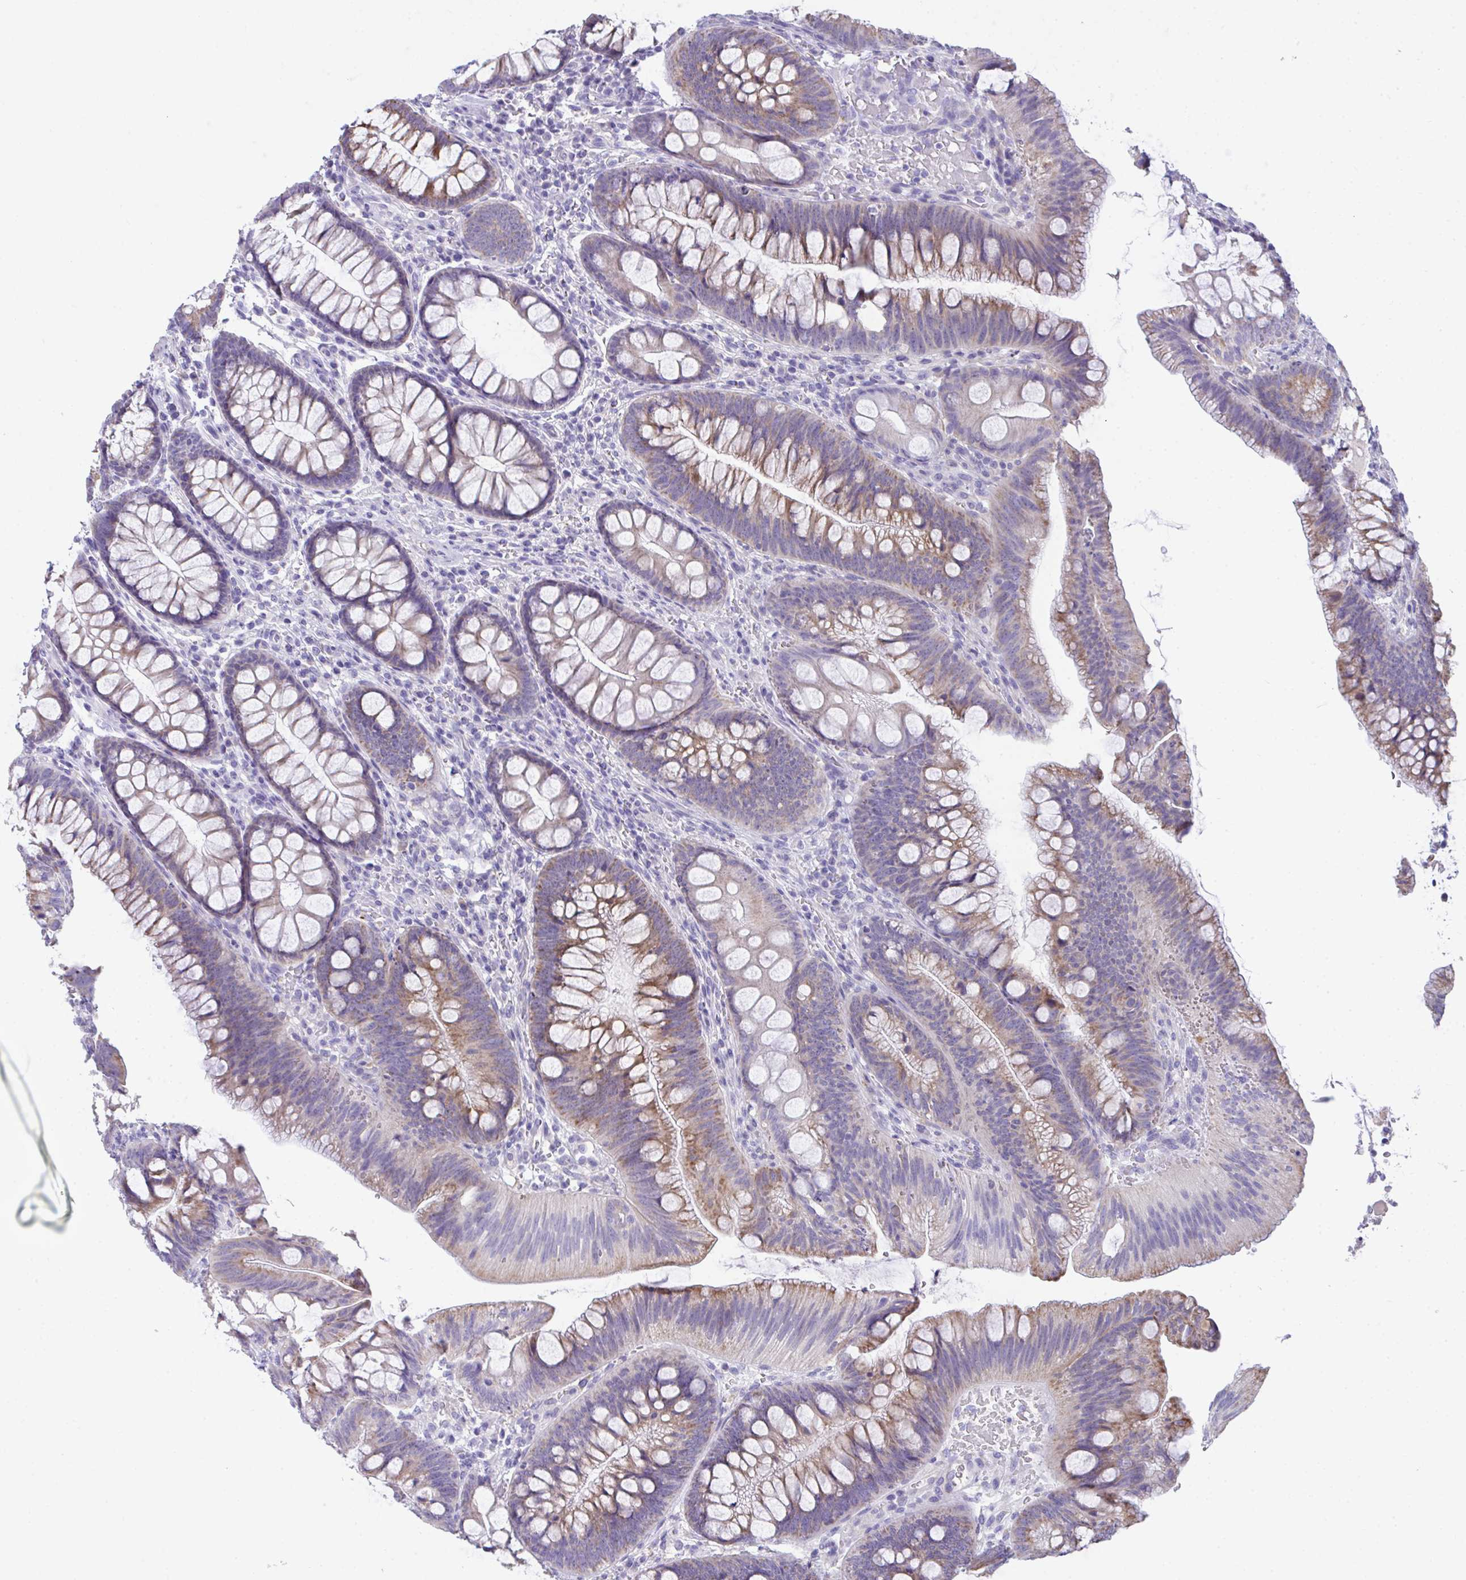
{"staining": {"intensity": "negative", "quantity": "none", "location": "none"}, "tissue": "colon", "cell_type": "Endothelial cells", "image_type": "normal", "snomed": [{"axis": "morphology", "description": "Normal tissue, NOS"}, {"axis": "morphology", "description": "Adenoma, NOS"}, {"axis": "topography", "description": "Soft tissue"}, {"axis": "topography", "description": "Colon"}], "caption": "Human colon stained for a protein using IHC exhibits no staining in endothelial cells.", "gene": "COA5", "patient": {"sex": "male", "age": 47}}